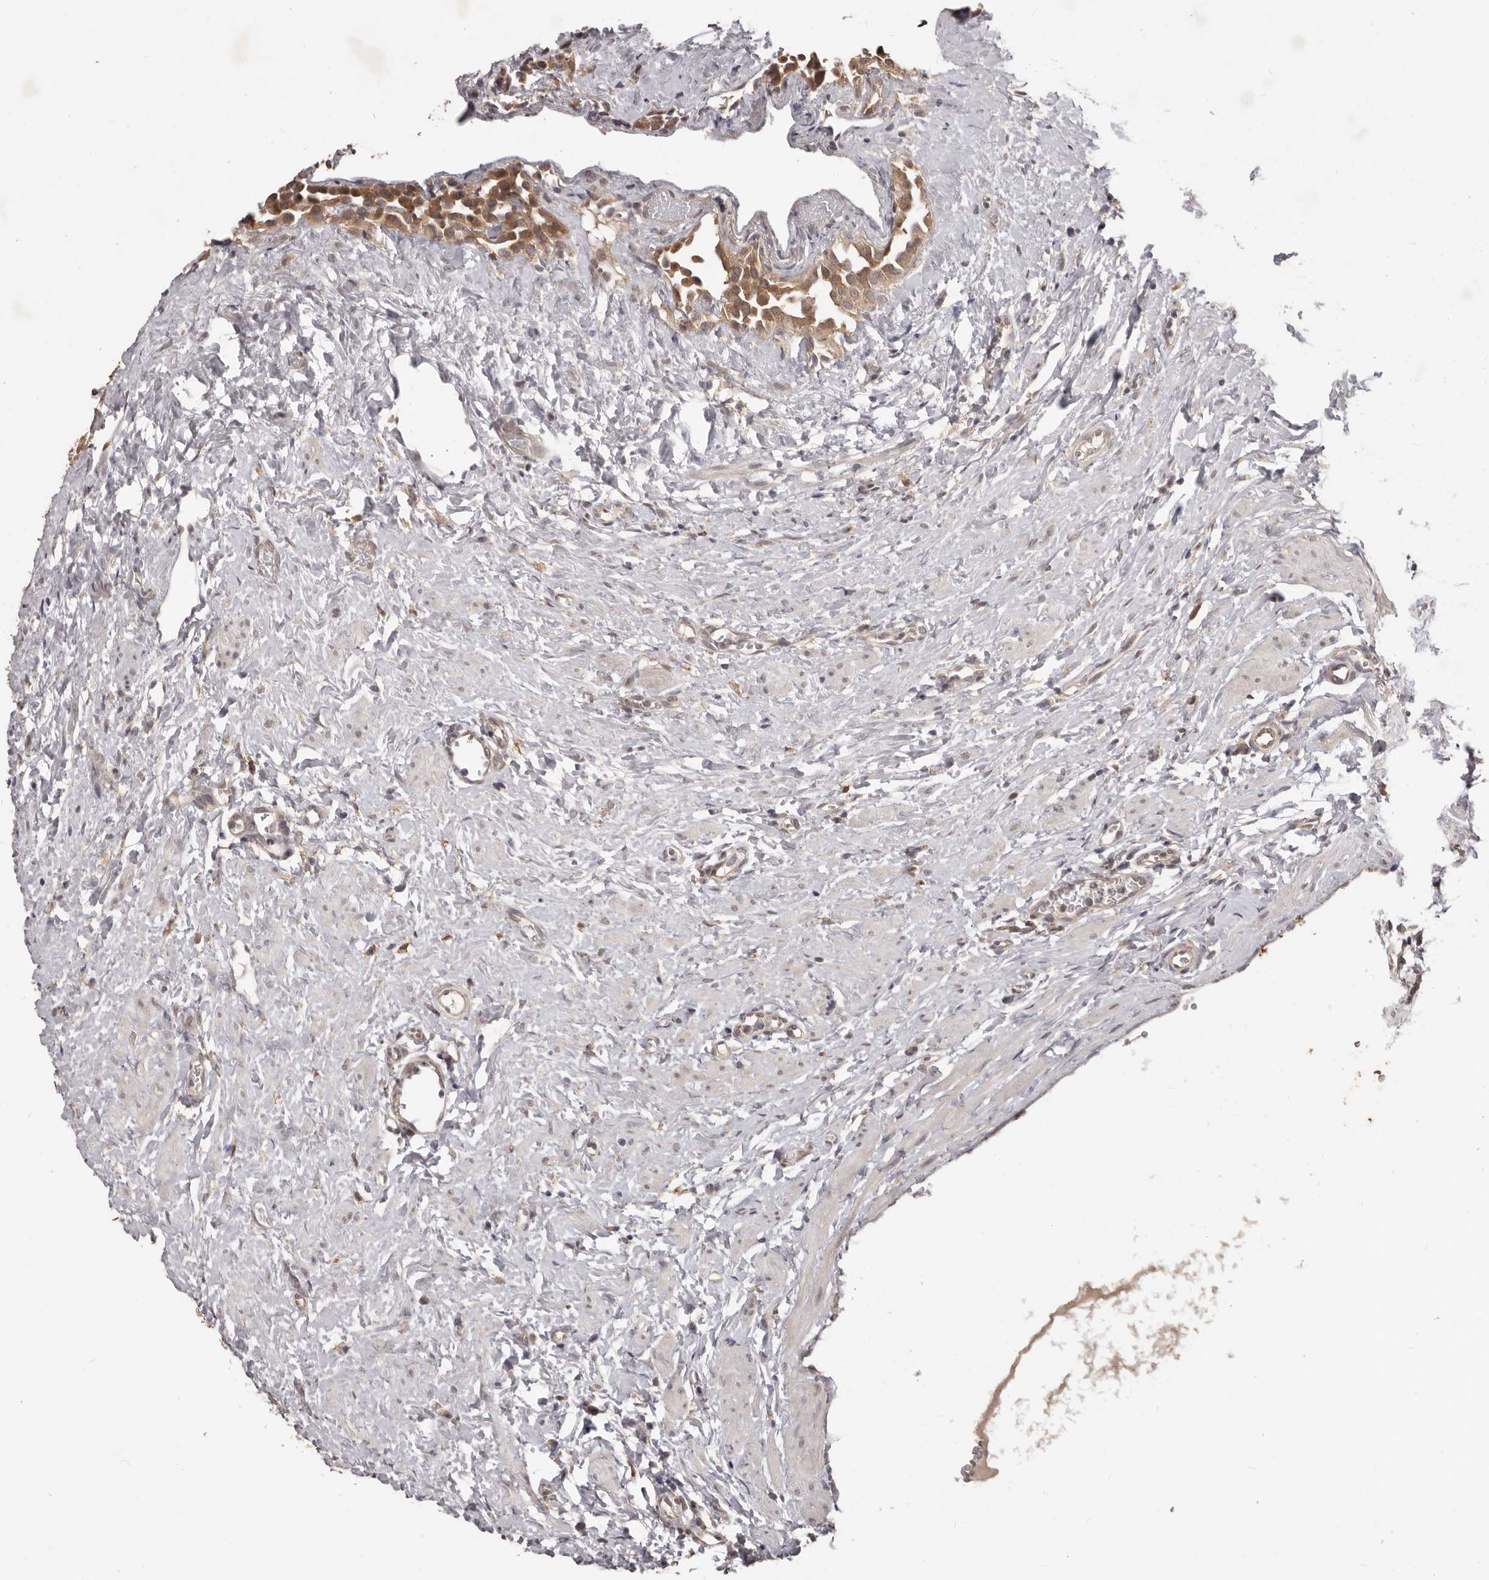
{"staining": {"intensity": "moderate", "quantity": ">75%", "location": "cytoplasmic/membranous"}, "tissue": "ovary", "cell_type": "Follicle cells", "image_type": "normal", "snomed": [{"axis": "morphology", "description": "Normal tissue, NOS"}, {"axis": "morphology", "description": "Cyst, NOS"}, {"axis": "topography", "description": "Ovary"}], "caption": "Benign ovary displays moderate cytoplasmic/membranous staining in about >75% of follicle cells, visualized by immunohistochemistry.", "gene": "MTO1", "patient": {"sex": "female", "age": 33}}